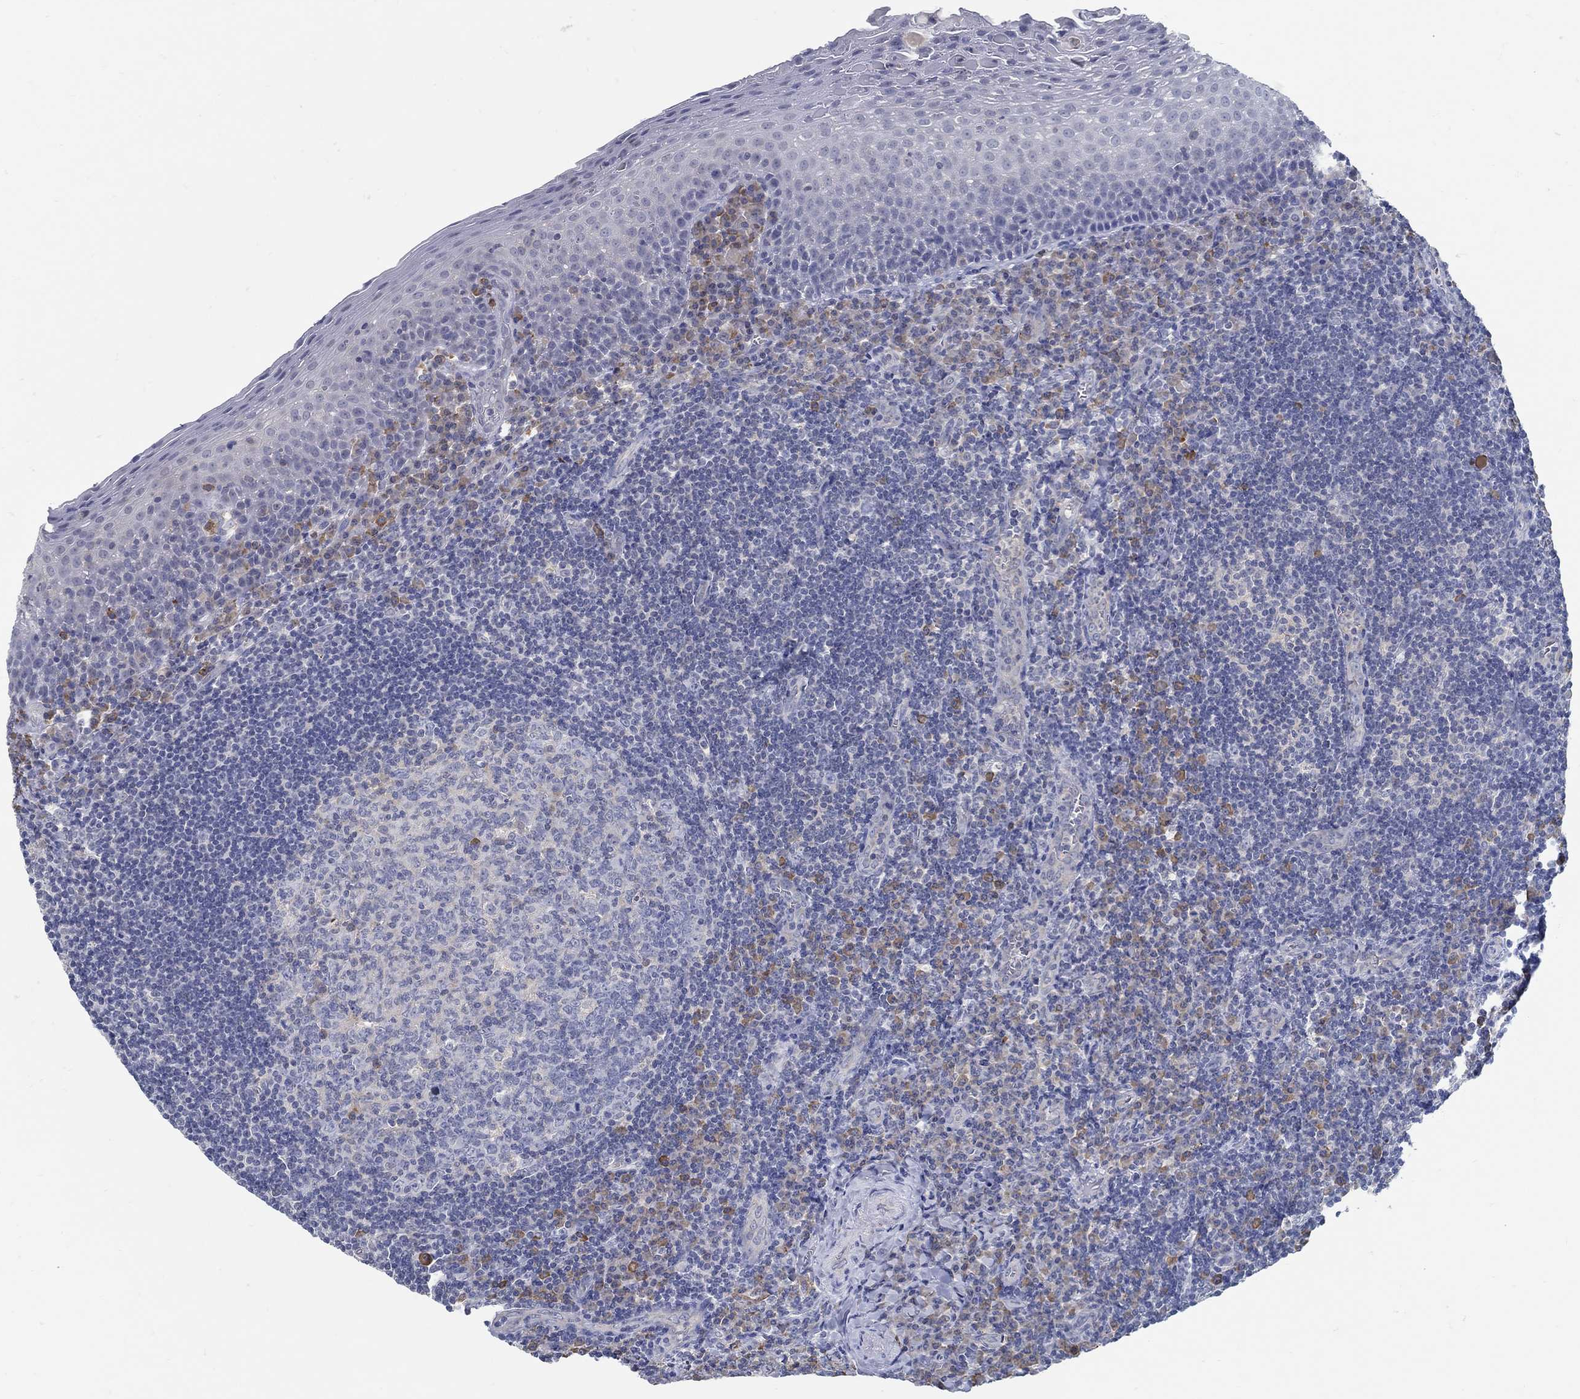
{"staining": {"intensity": "moderate", "quantity": "<25%", "location": "cytoplasmic/membranous"}, "tissue": "tonsil", "cell_type": "Germinal center cells", "image_type": "normal", "snomed": [{"axis": "morphology", "description": "Normal tissue, NOS"}, {"axis": "morphology", "description": "Inflammation, NOS"}, {"axis": "topography", "description": "Tonsil"}], "caption": "Protein staining of benign tonsil demonstrates moderate cytoplasmic/membranous positivity in about <25% of germinal center cells. The protein of interest is shown in brown color, while the nuclei are stained blue.", "gene": "PCDH11X", "patient": {"sex": "female", "age": 31}}